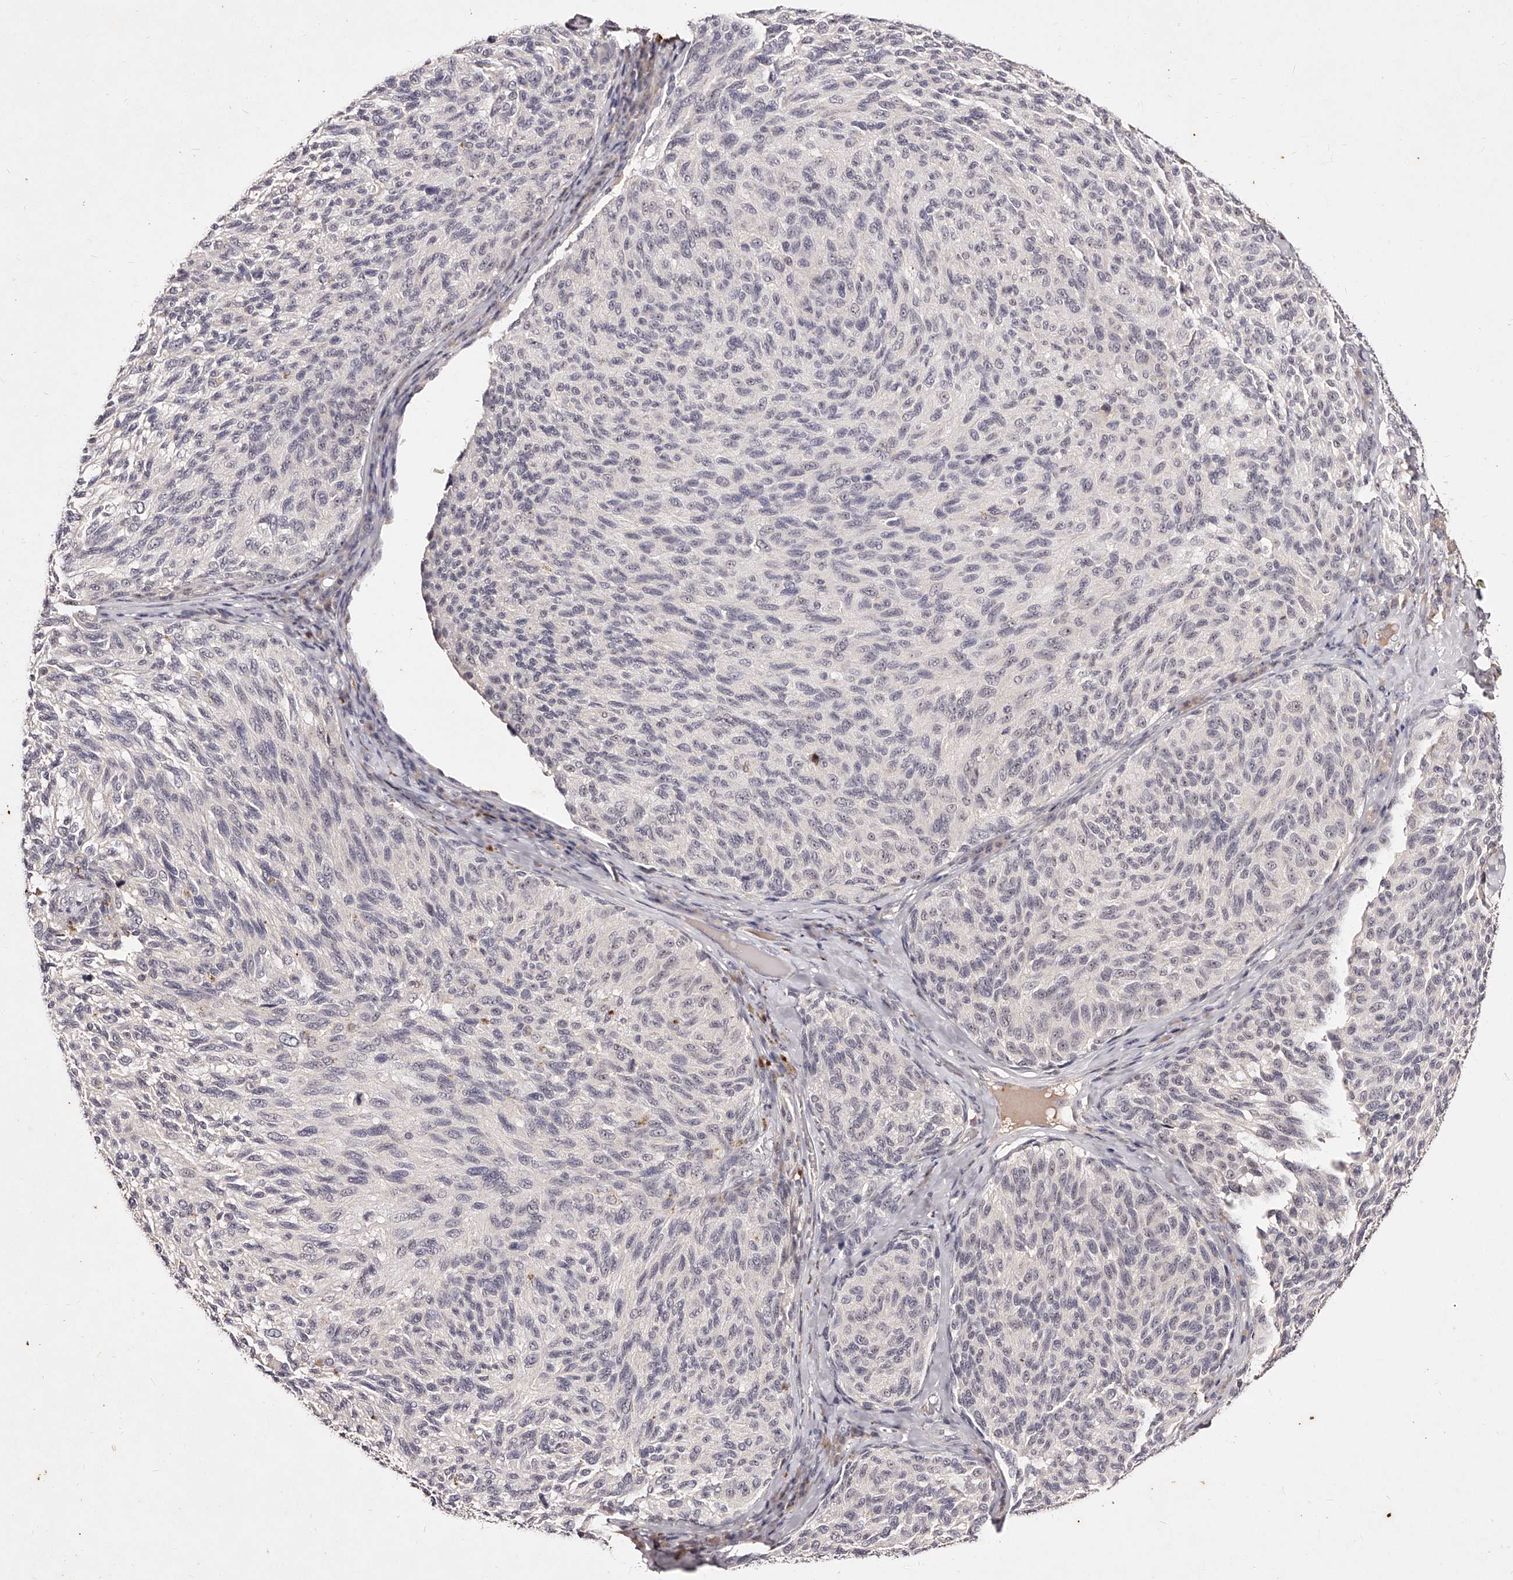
{"staining": {"intensity": "negative", "quantity": "none", "location": "none"}, "tissue": "melanoma", "cell_type": "Tumor cells", "image_type": "cancer", "snomed": [{"axis": "morphology", "description": "Malignant melanoma, NOS"}, {"axis": "topography", "description": "Skin"}], "caption": "This is an immunohistochemistry image of human melanoma. There is no positivity in tumor cells.", "gene": "PHACTR1", "patient": {"sex": "female", "age": 73}}